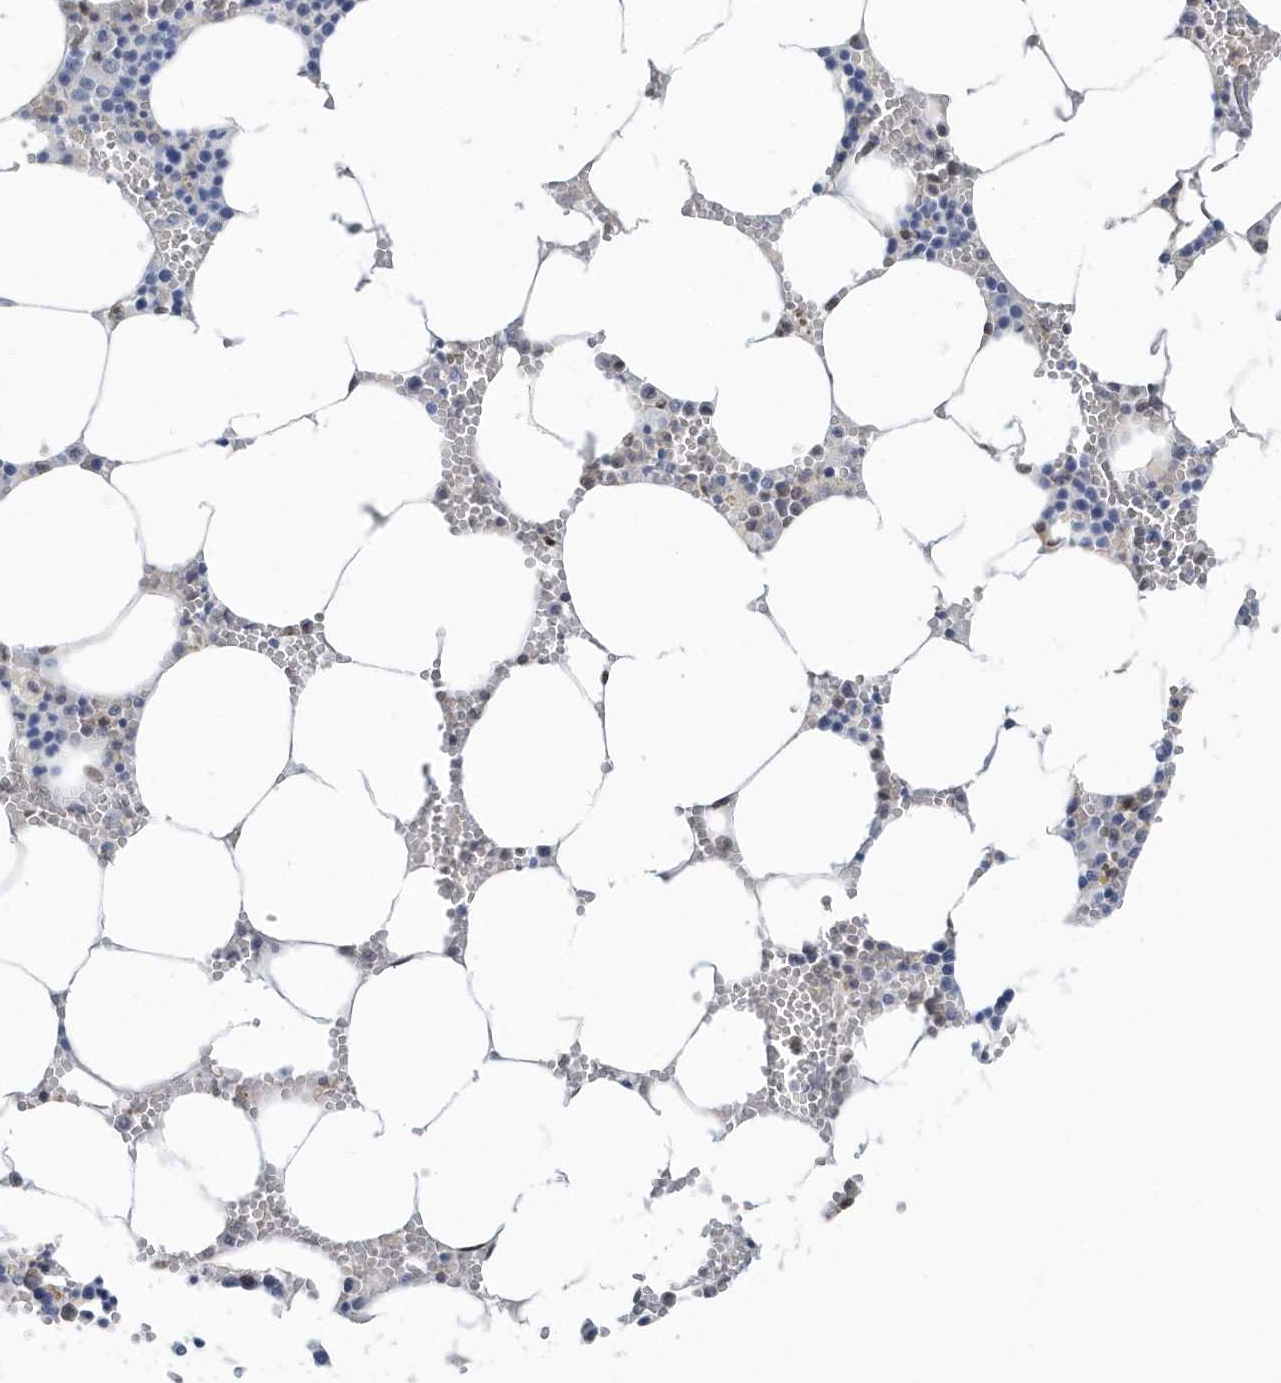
{"staining": {"intensity": "moderate", "quantity": "<25%", "location": "nuclear"}, "tissue": "bone marrow", "cell_type": "Hematopoietic cells", "image_type": "normal", "snomed": [{"axis": "morphology", "description": "Normal tissue, NOS"}, {"axis": "topography", "description": "Bone marrow"}], "caption": "DAB immunohistochemical staining of unremarkable bone marrow demonstrates moderate nuclear protein staining in approximately <25% of hematopoietic cells. The staining was performed using DAB (3,3'-diaminobenzidine), with brown indicating positive protein expression. Nuclei are stained blue with hematoxylin.", "gene": "MACROH2A2", "patient": {"sex": "male", "age": 70}}